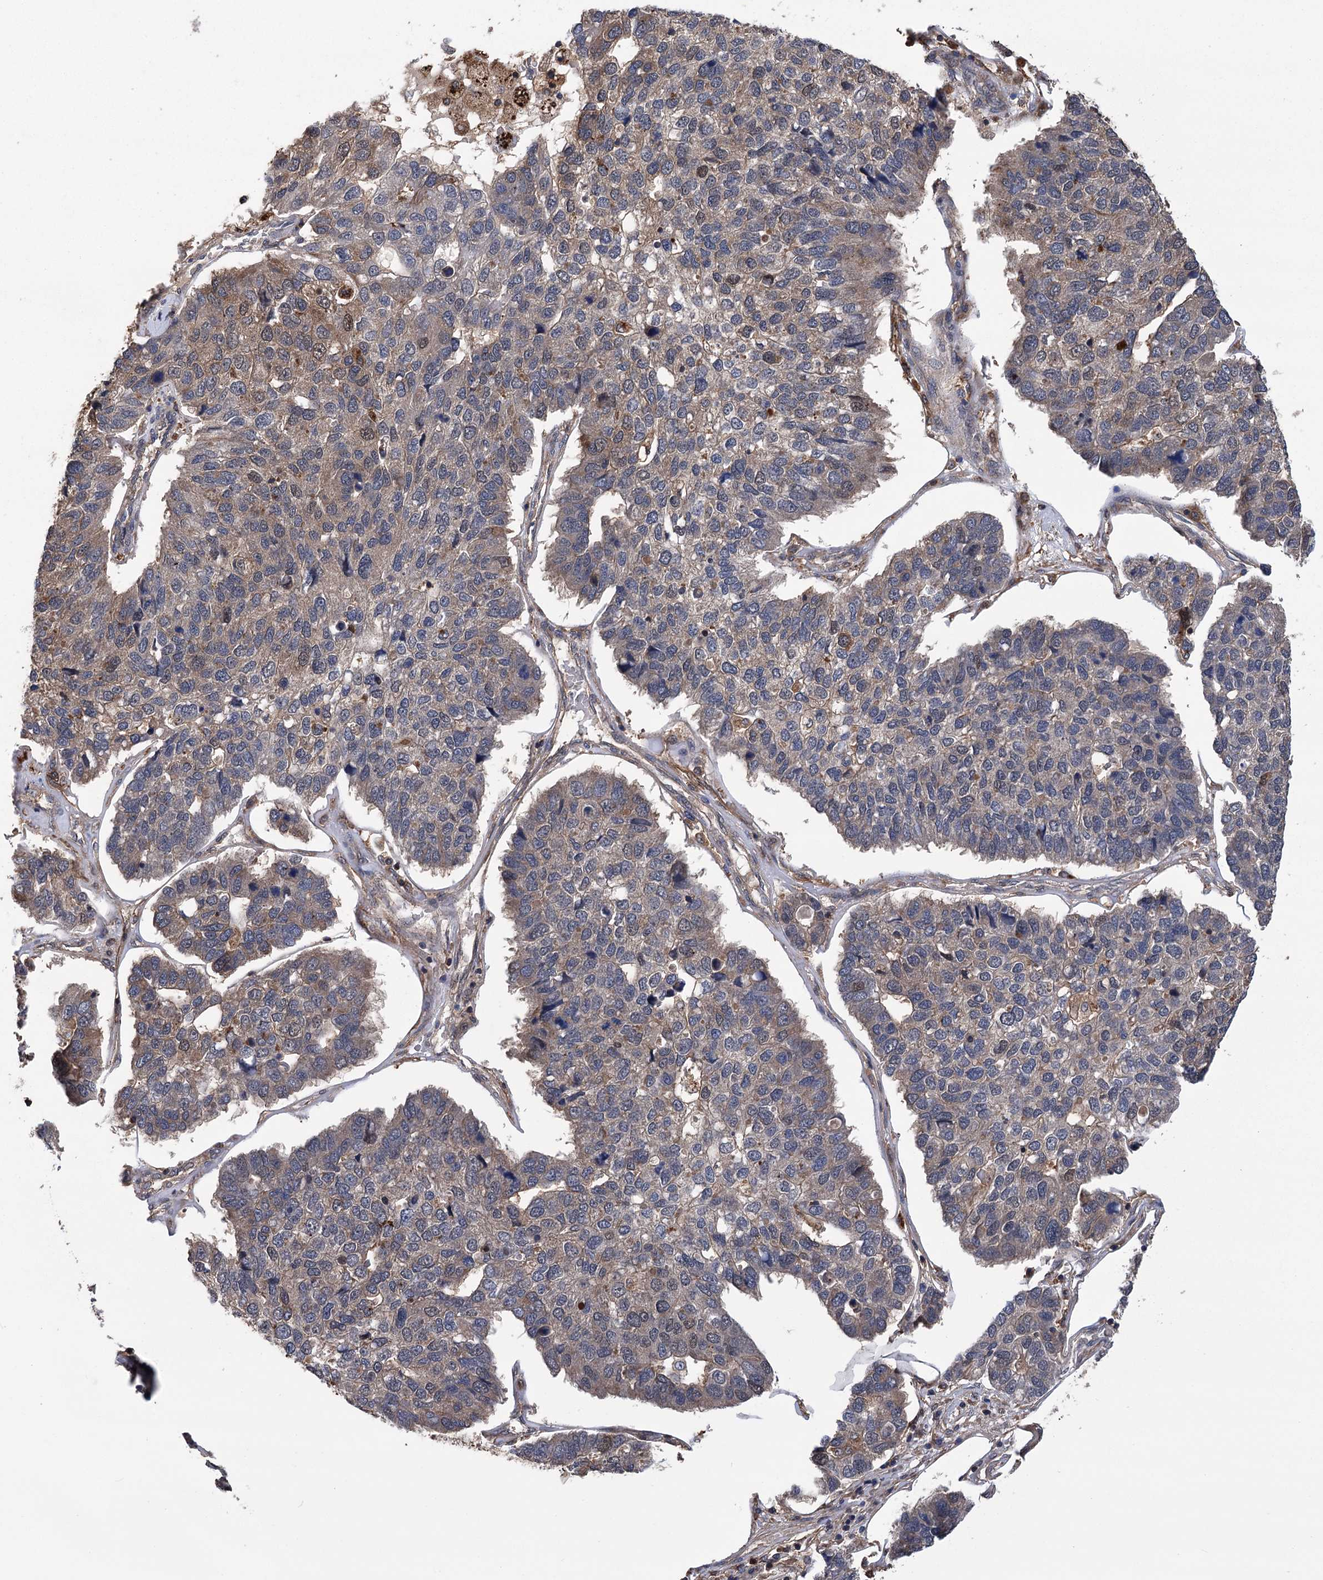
{"staining": {"intensity": "weak", "quantity": "<25%", "location": "cytoplasmic/membranous"}, "tissue": "pancreatic cancer", "cell_type": "Tumor cells", "image_type": "cancer", "snomed": [{"axis": "morphology", "description": "Adenocarcinoma, NOS"}, {"axis": "topography", "description": "Pancreas"}], "caption": "The image displays no significant expression in tumor cells of adenocarcinoma (pancreatic).", "gene": "DPP3", "patient": {"sex": "female", "age": 61}}